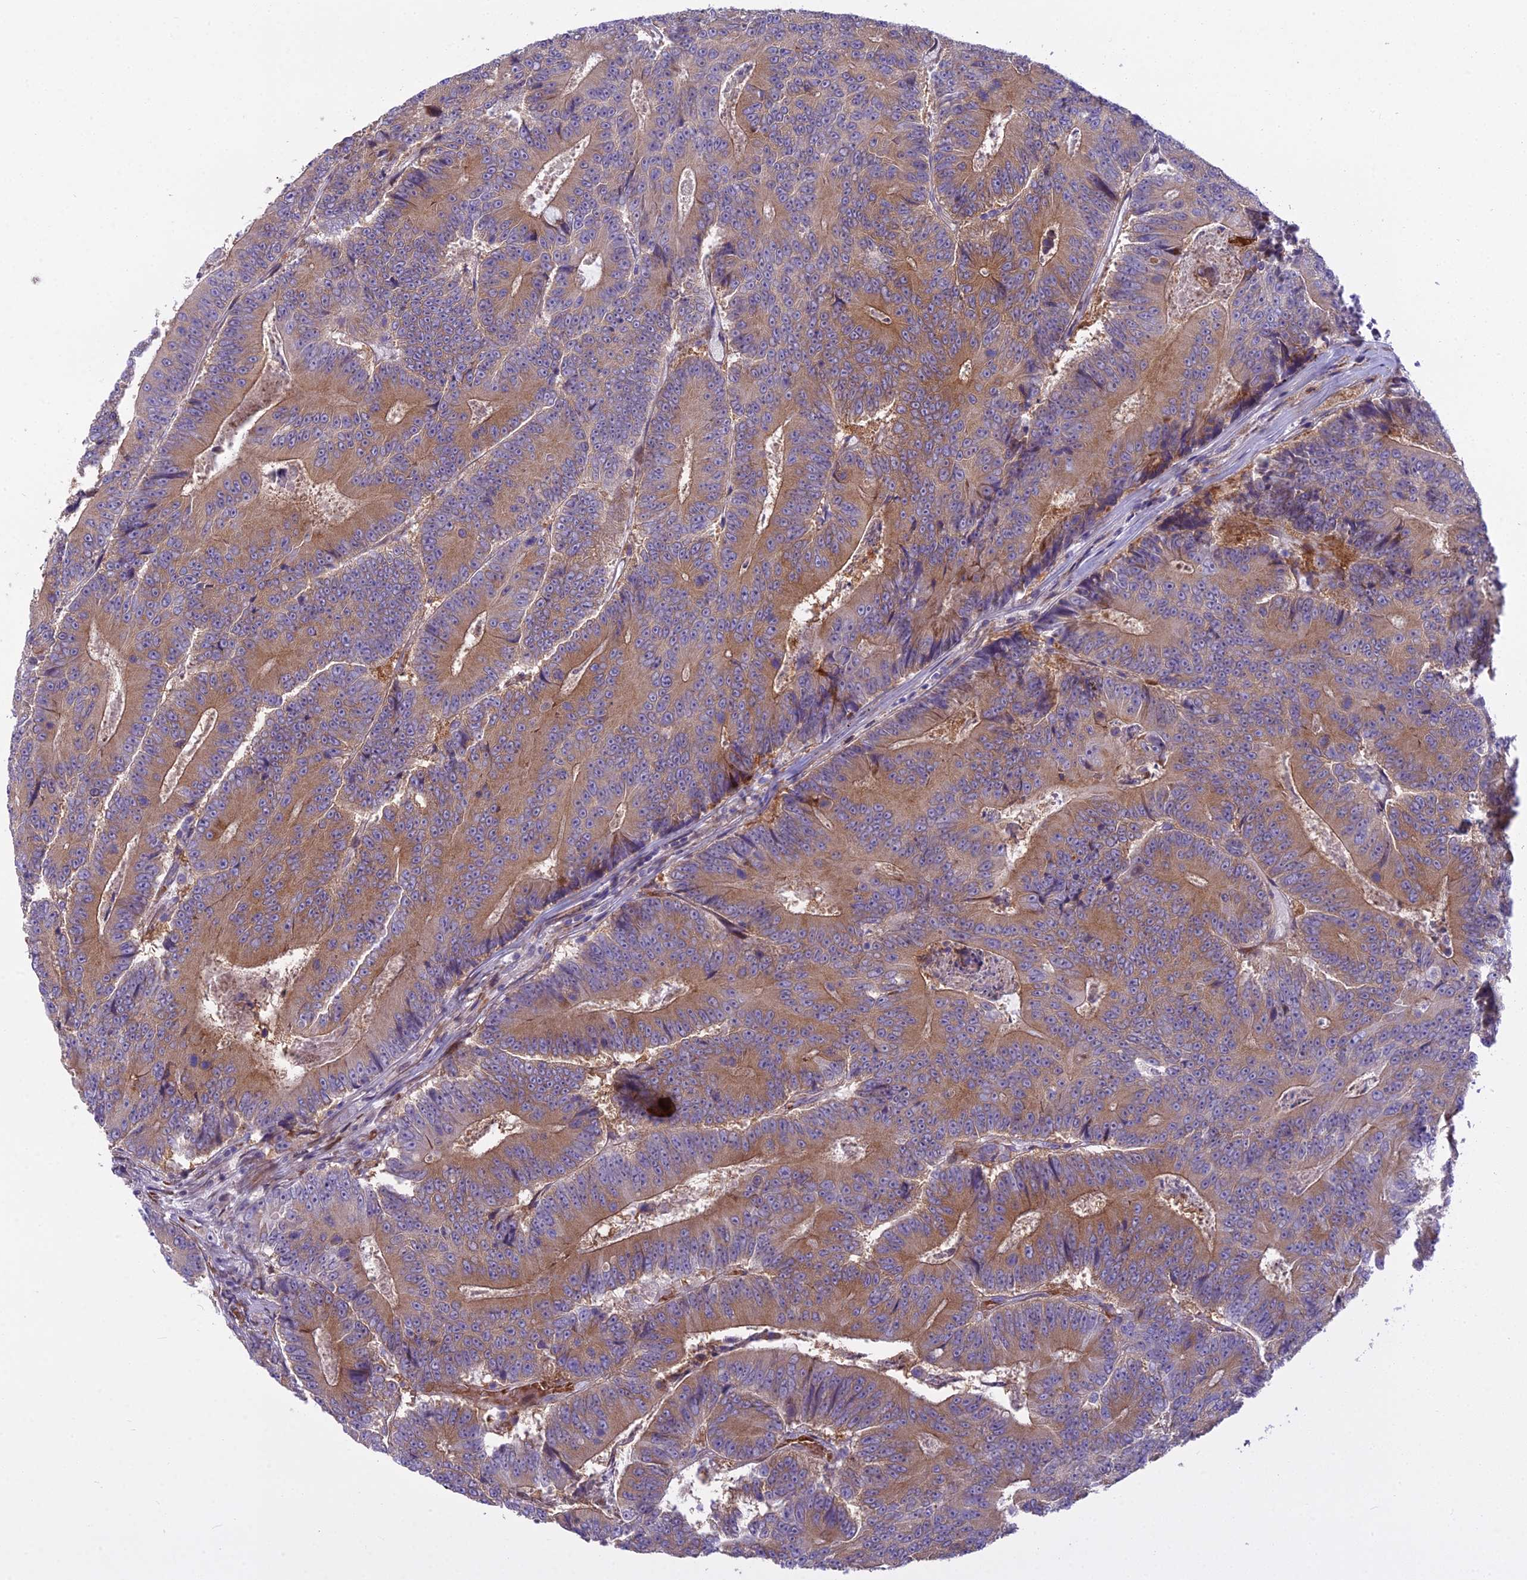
{"staining": {"intensity": "moderate", "quantity": ">75%", "location": "cytoplasmic/membranous"}, "tissue": "colorectal cancer", "cell_type": "Tumor cells", "image_type": "cancer", "snomed": [{"axis": "morphology", "description": "Adenocarcinoma, NOS"}, {"axis": "topography", "description": "Colon"}], "caption": "A brown stain highlights moderate cytoplasmic/membranous staining of a protein in human colorectal adenocarcinoma tumor cells.", "gene": "PCDHB14", "patient": {"sex": "male", "age": 83}}